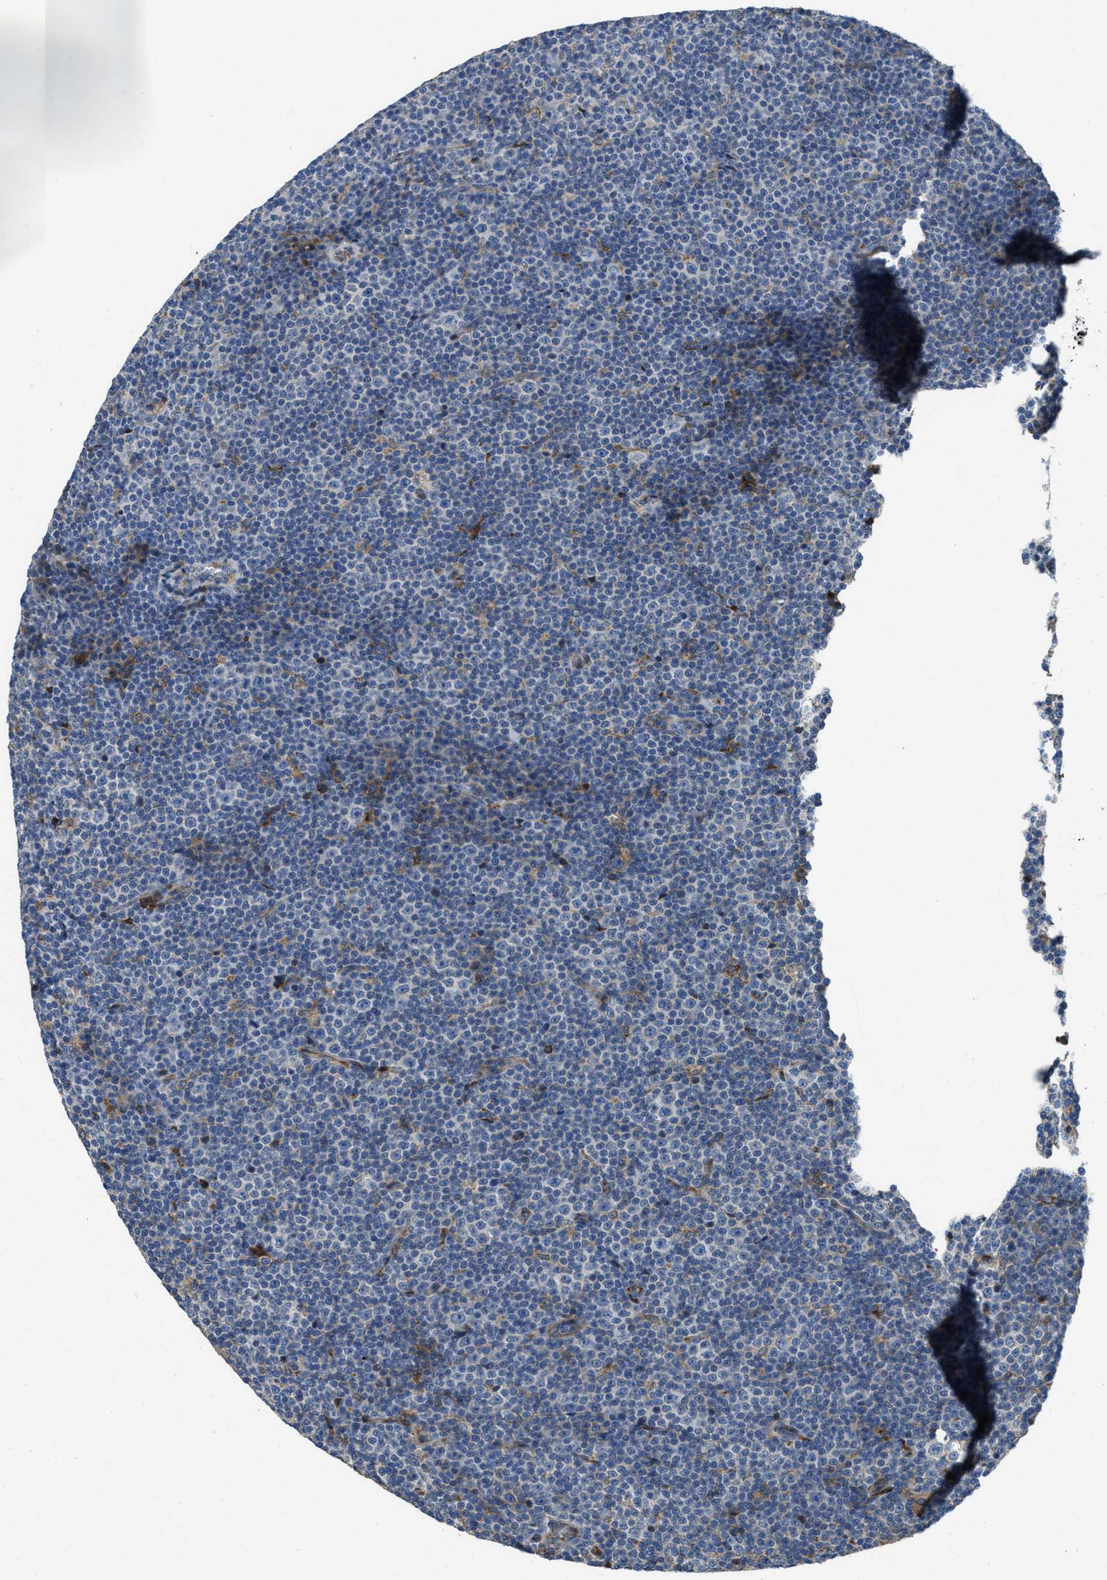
{"staining": {"intensity": "negative", "quantity": "none", "location": "none"}, "tissue": "lymphoma", "cell_type": "Tumor cells", "image_type": "cancer", "snomed": [{"axis": "morphology", "description": "Malignant lymphoma, non-Hodgkin's type, Low grade"}, {"axis": "topography", "description": "Lymph node"}], "caption": "An image of human lymphoma is negative for staining in tumor cells.", "gene": "MPDU1", "patient": {"sex": "female", "age": 67}}